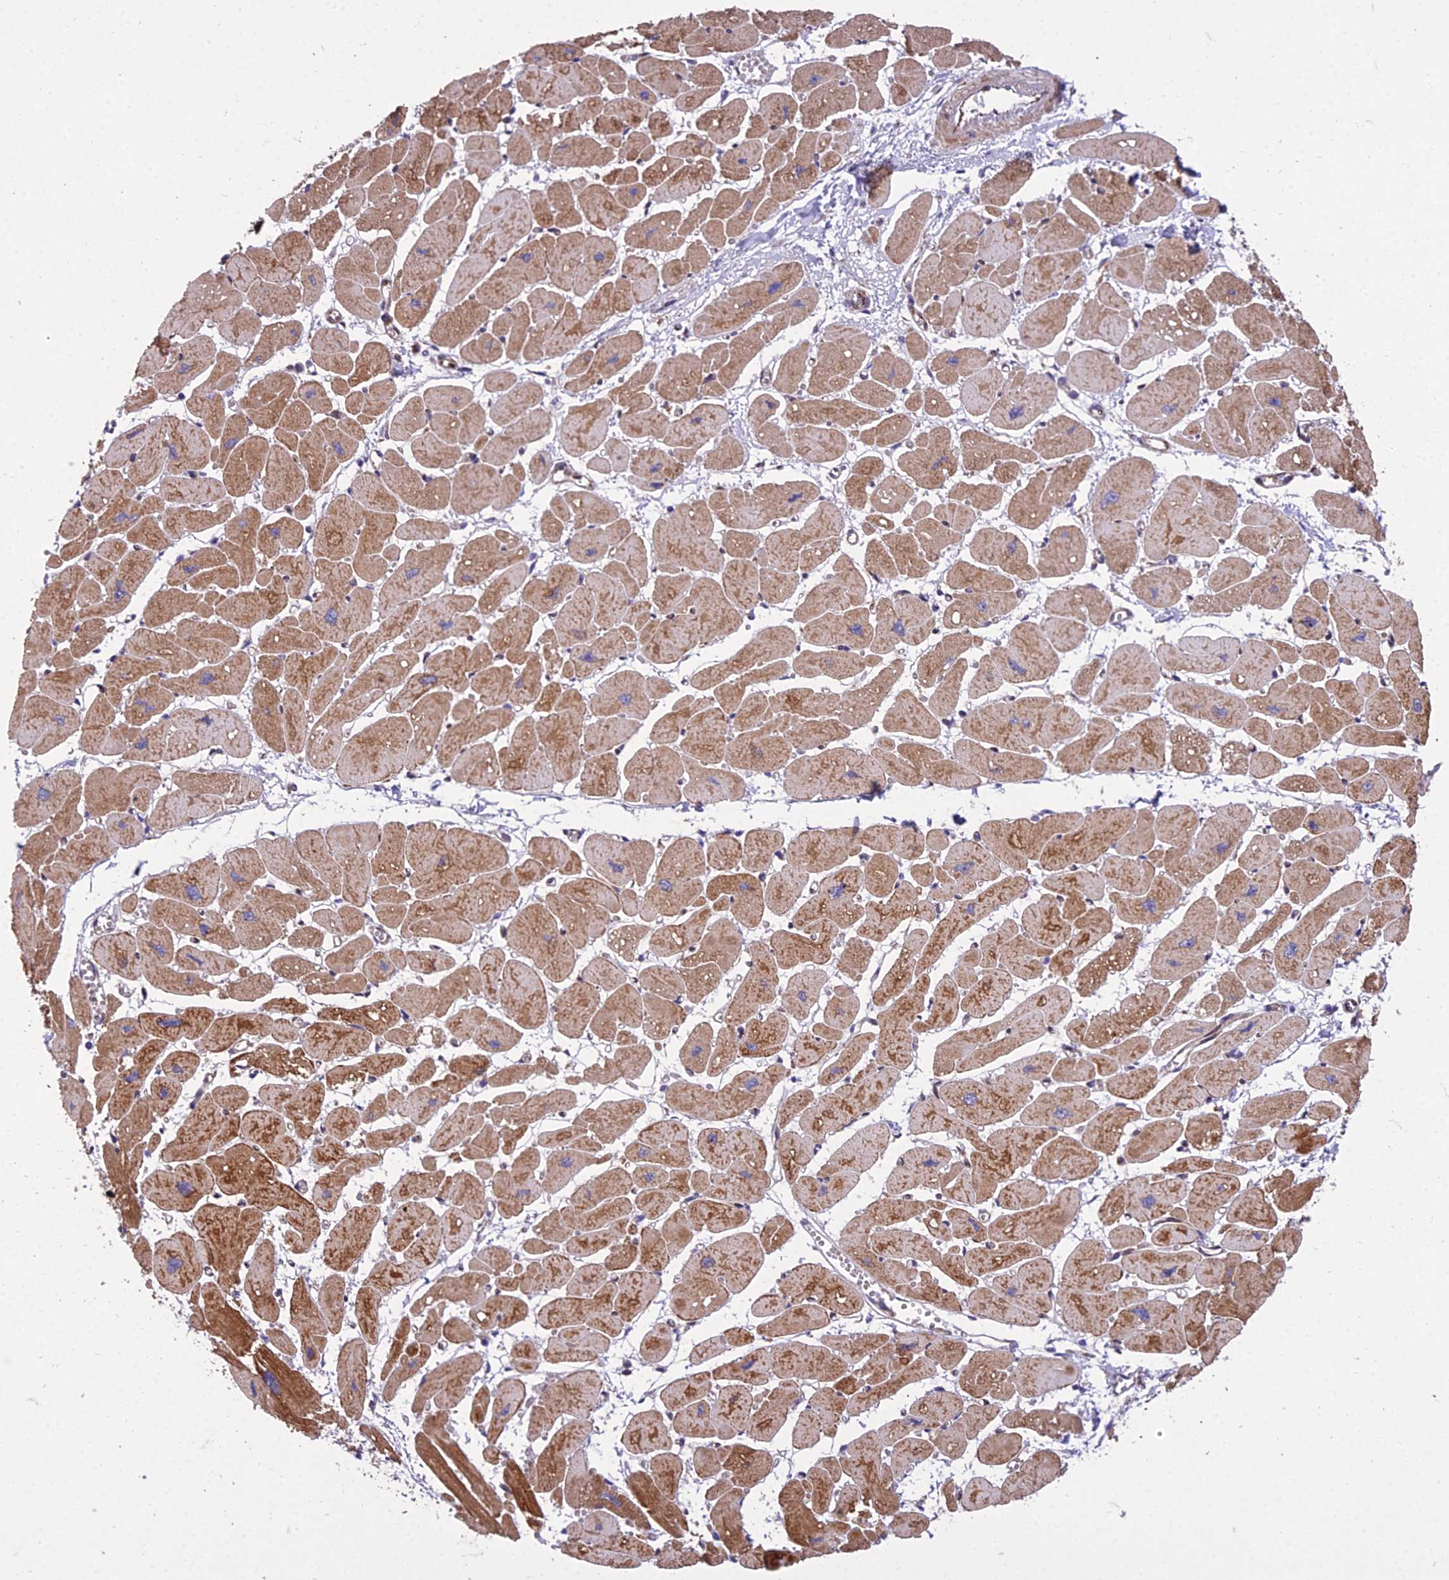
{"staining": {"intensity": "strong", "quantity": "25%-75%", "location": "cytoplasmic/membranous"}, "tissue": "heart muscle", "cell_type": "Cardiomyocytes", "image_type": "normal", "snomed": [{"axis": "morphology", "description": "Normal tissue, NOS"}, {"axis": "topography", "description": "Heart"}], "caption": "A high-resolution histopathology image shows immunohistochemistry (IHC) staining of normal heart muscle, which reveals strong cytoplasmic/membranous expression in about 25%-75% of cardiomyocytes.", "gene": "GIMAP1", "patient": {"sex": "female", "age": 54}}